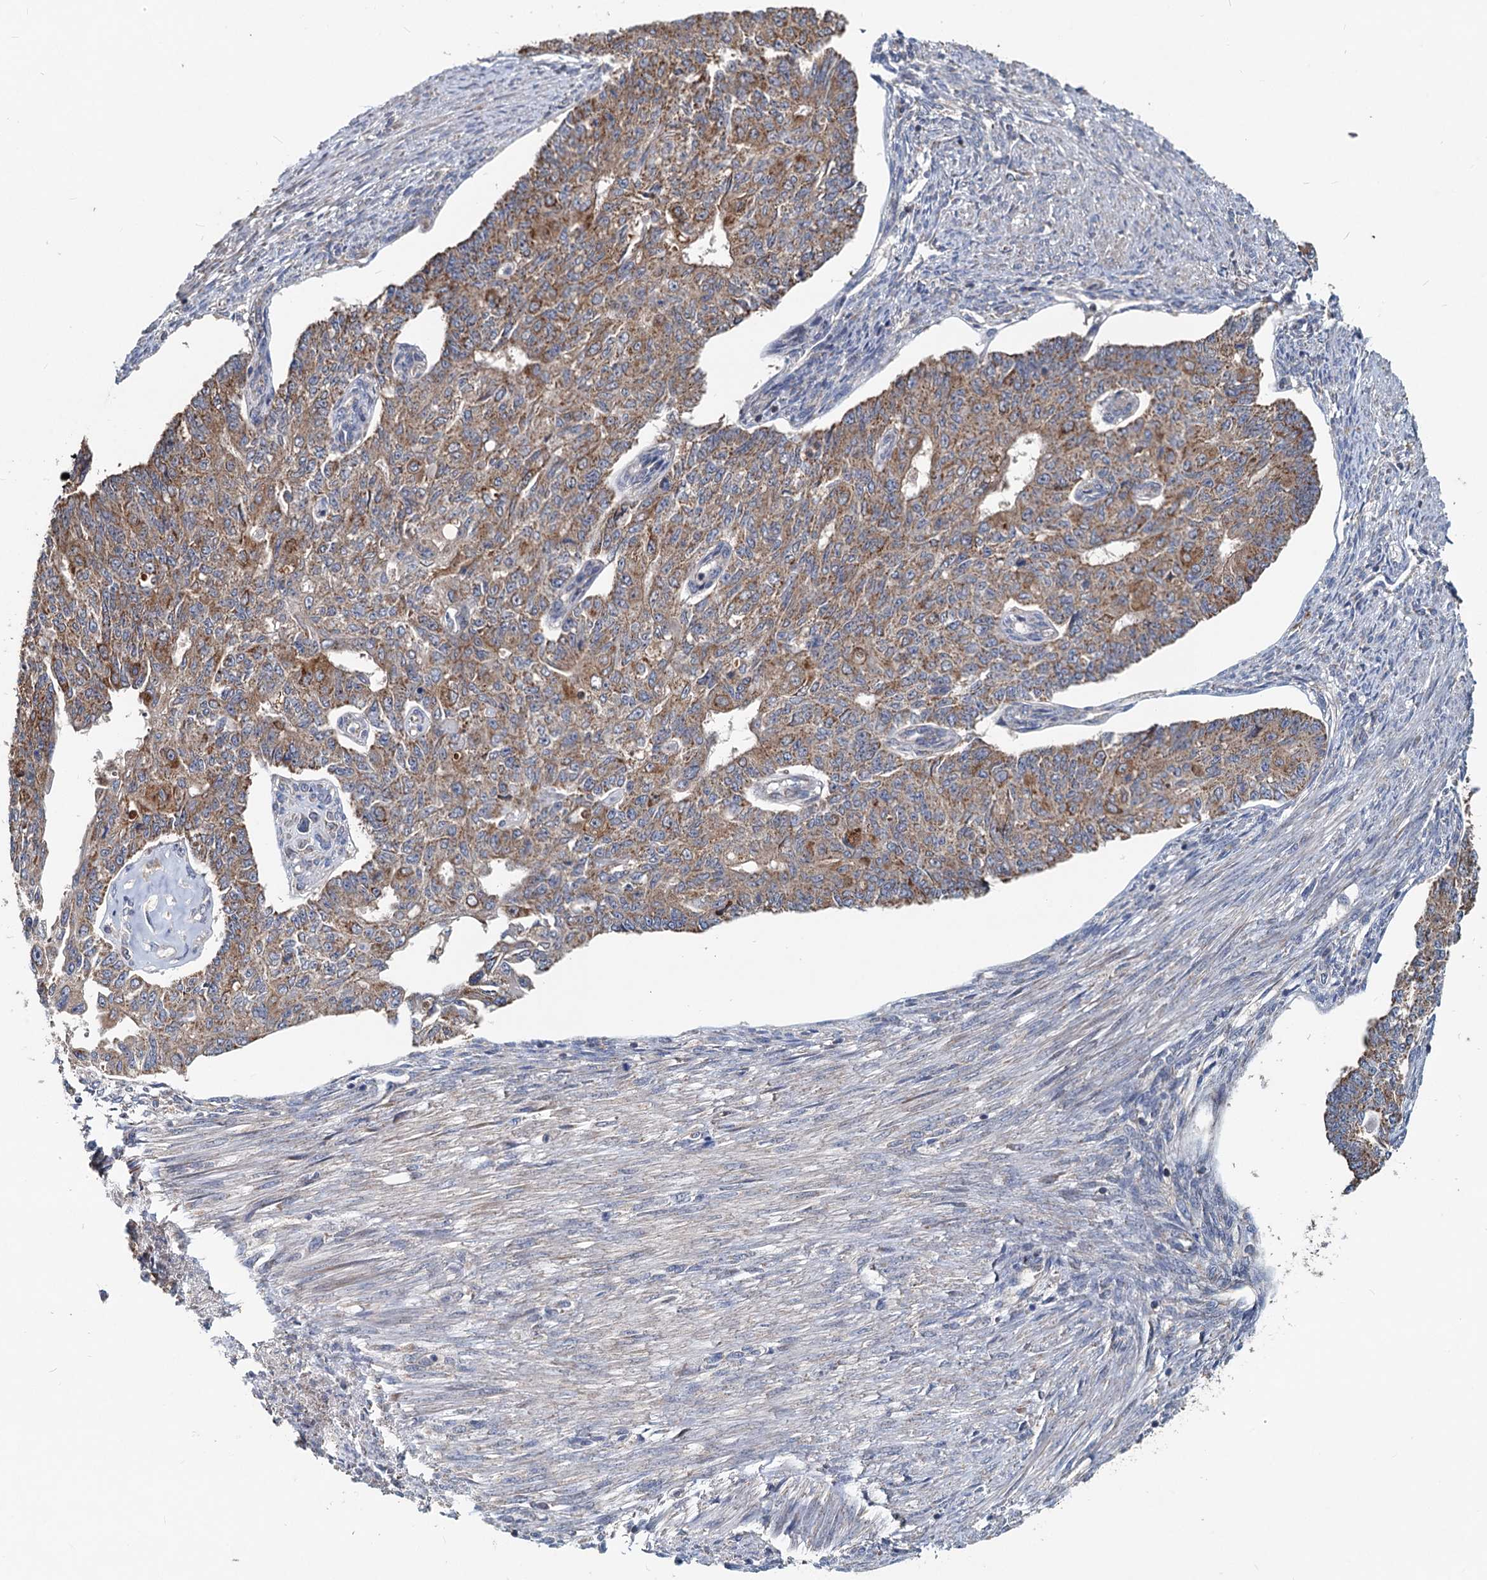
{"staining": {"intensity": "moderate", "quantity": ">75%", "location": "cytoplasmic/membranous"}, "tissue": "endometrial cancer", "cell_type": "Tumor cells", "image_type": "cancer", "snomed": [{"axis": "morphology", "description": "Adenocarcinoma, NOS"}, {"axis": "topography", "description": "Endometrium"}], "caption": "Tumor cells demonstrate moderate cytoplasmic/membranous positivity in about >75% of cells in endometrial adenocarcinoma.", "gene": "OTUB1", "patient": {"sex": "female", "age": 32}}